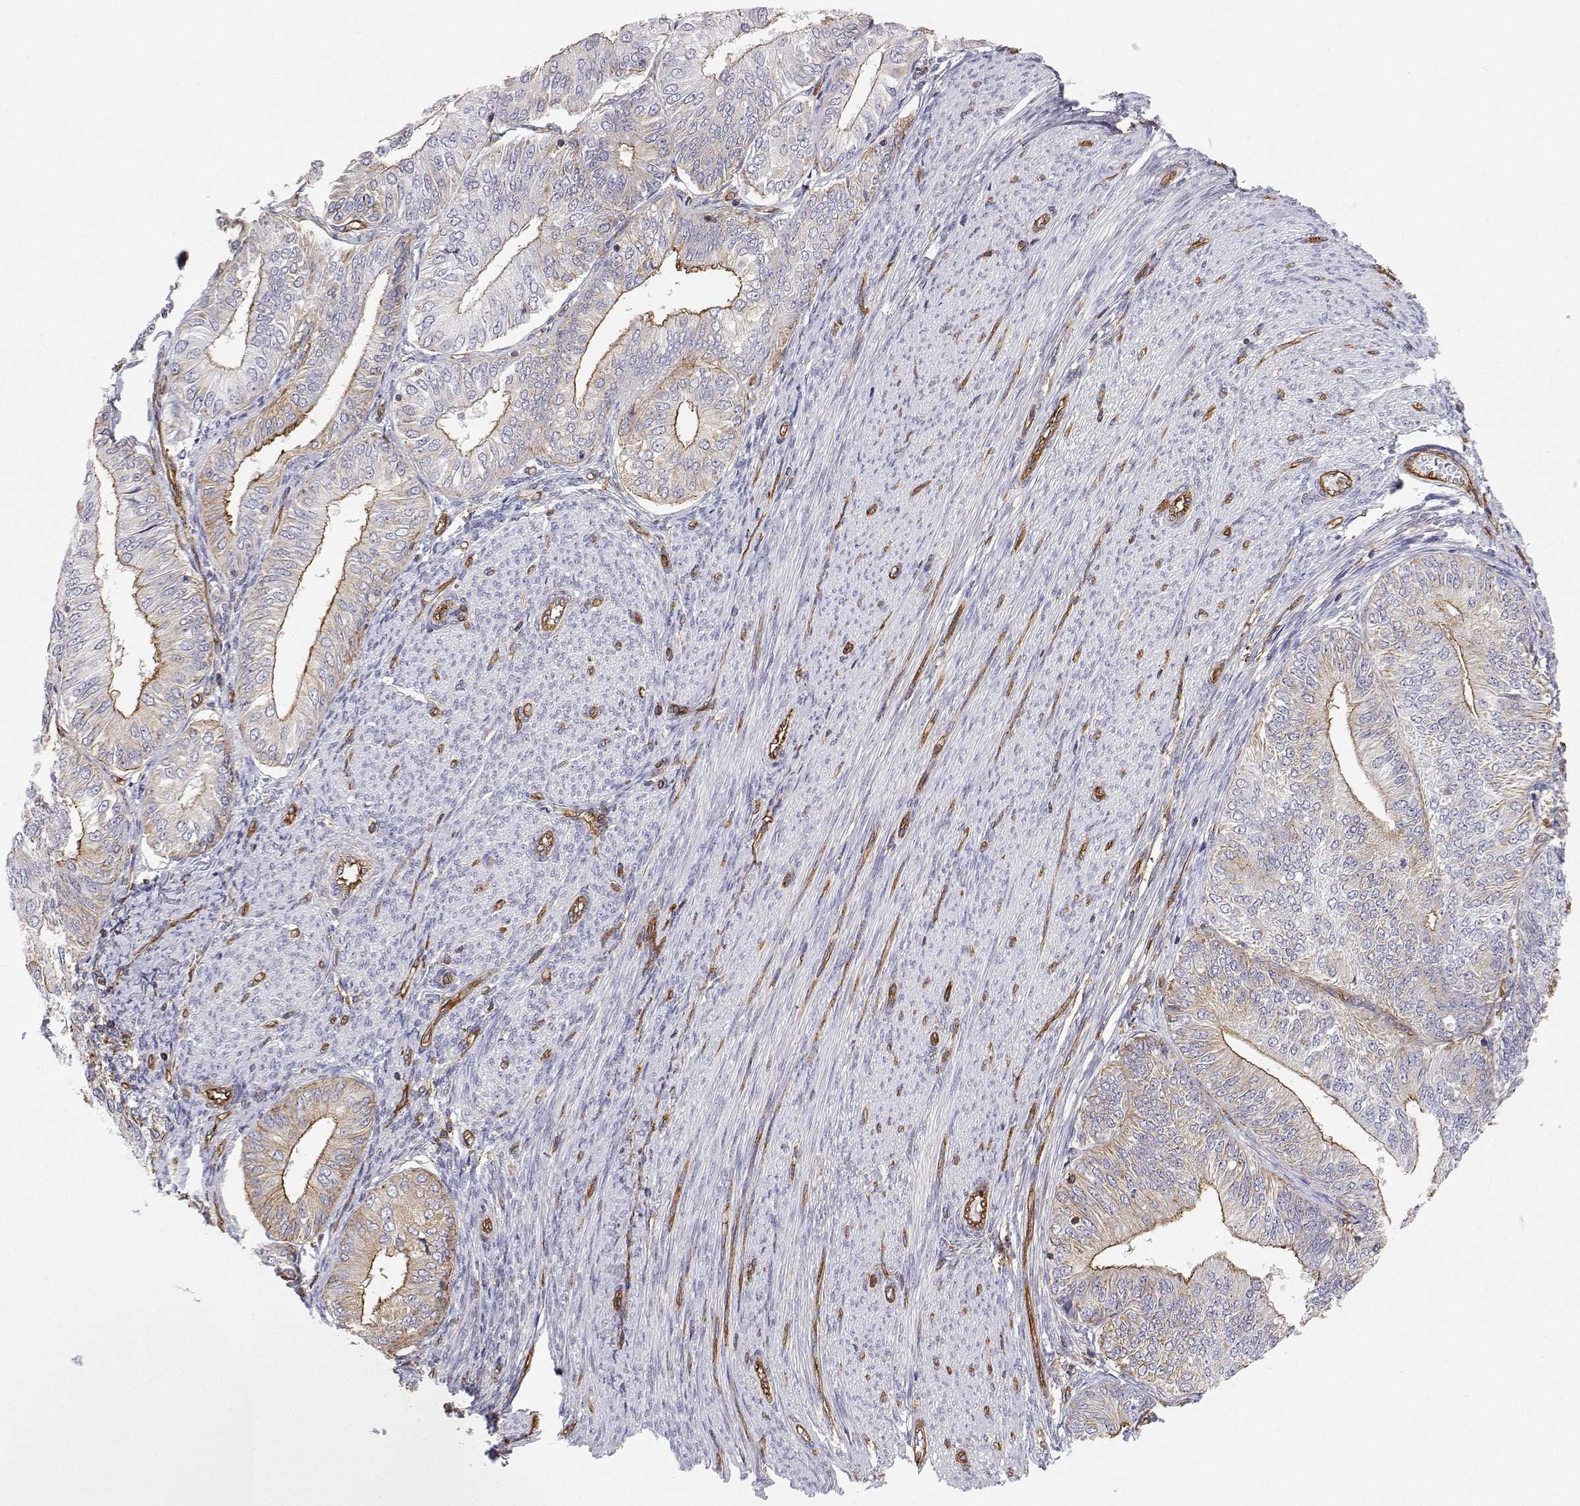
{"staining": {"intensity": "moderate", "quantity": "<25%", "location": "cytoplasmic/membranous"}, "tissue": "endometrial cancer", "cell_type": "Tumor cells", "image_type": "cancer", "snomed": [{"axis": "morphology", "description": "Adenocarcinoma, NOS"}, {"axis": "topography", "description": "Endometrium"}], "caption": "Adenocarcinoma (endometrial) tissue shows moderate cytoplasmic/membranous positivity in about <25% of tumor cells, visualized by immunohistochemistry.", "gene": "MYH9", "patient": {"sex": "female", "age": 58}}